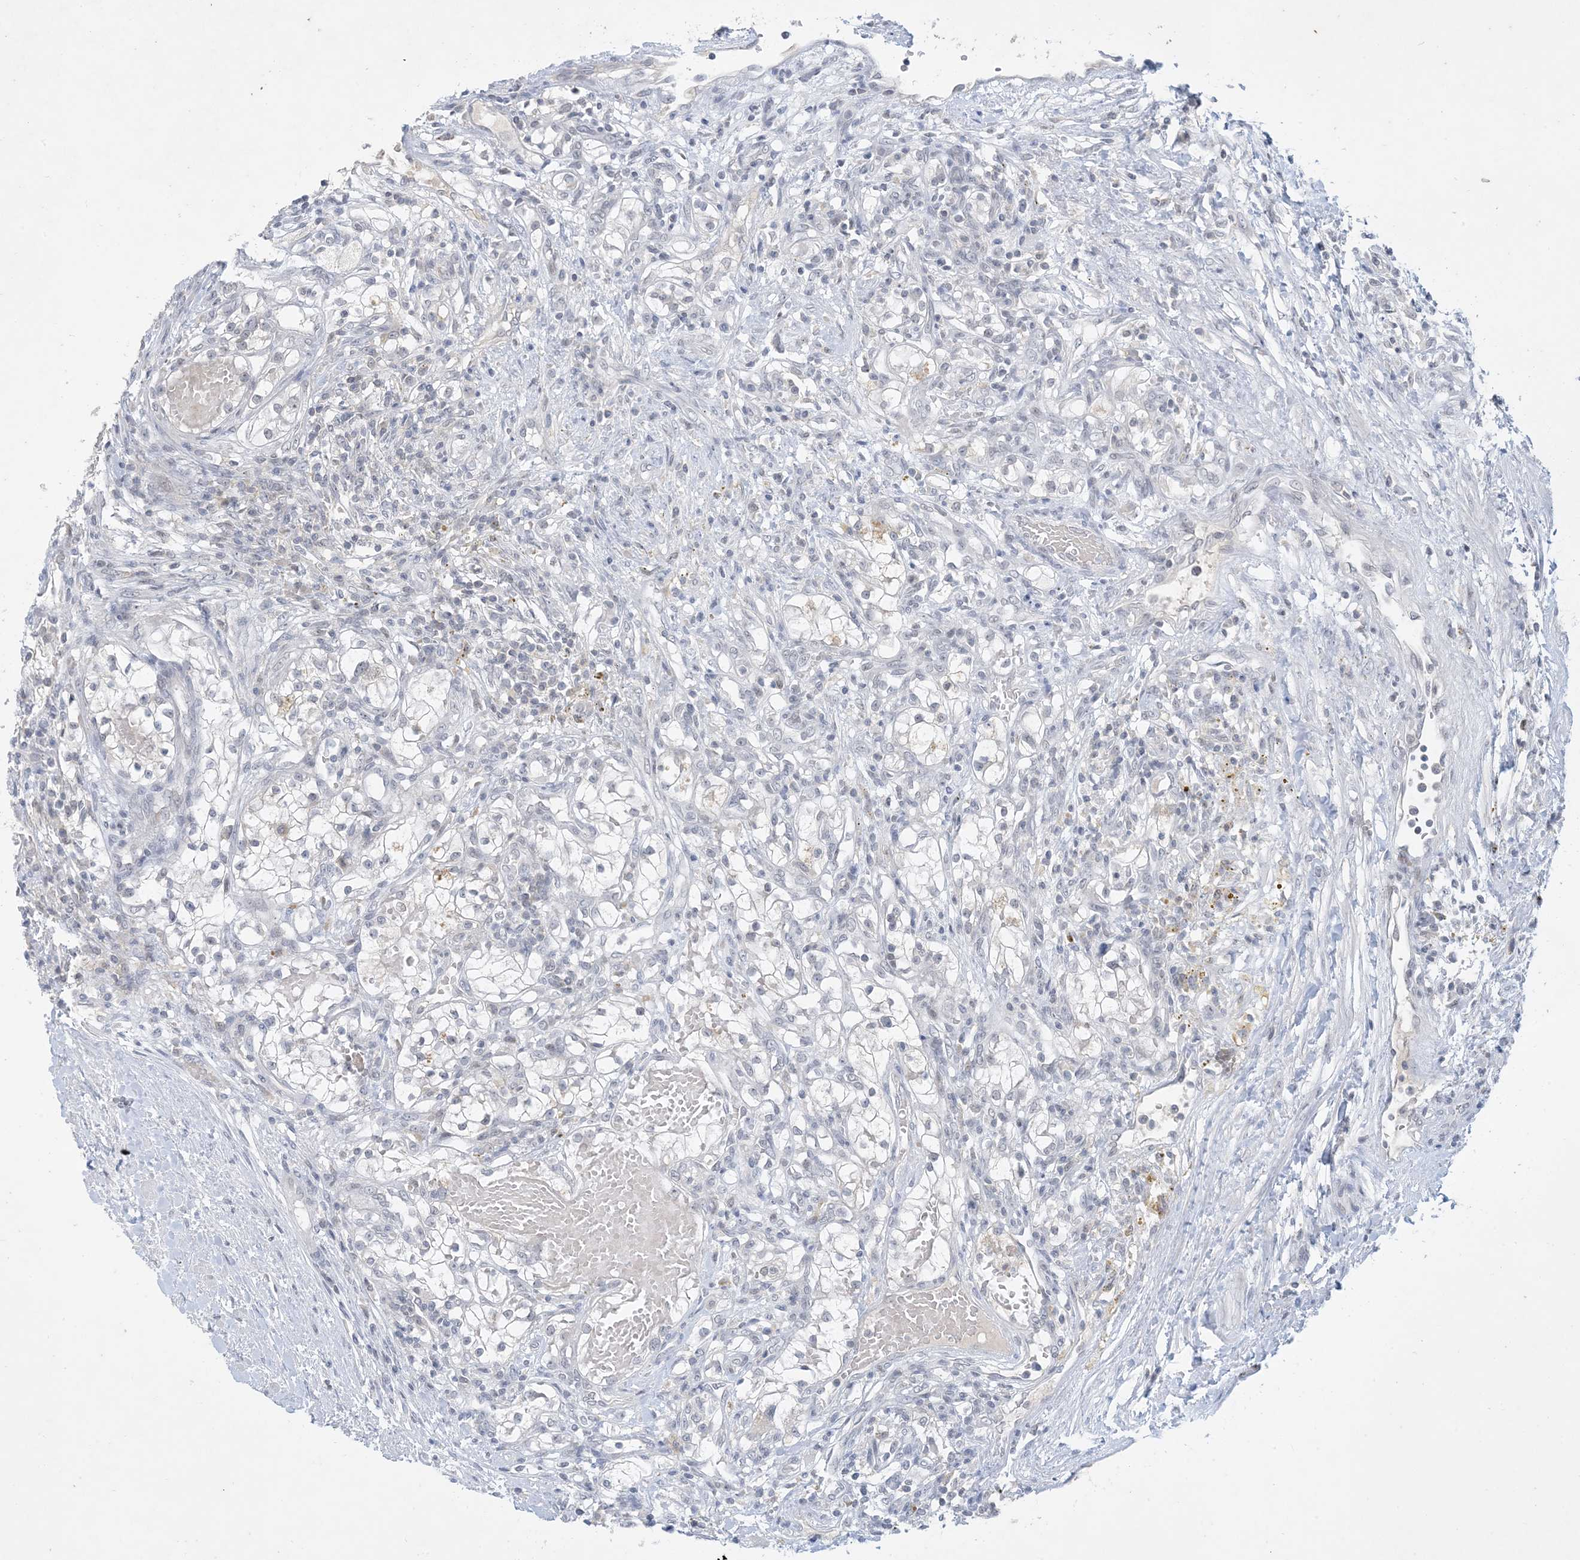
{"staining": {"intensity": "negative", "quantity": "none", "location": "none"}, "tissue": "renal cancer", "cell_type": "Tumor cells", "image_type": "cancer", "snomed": [{"axis": "morphology", "description": "Normal tissue, NOS"}, {"axis": "morphology", "description": "Adenocarcinoma, NOS"}, {"axis": "topography", "description": "Kidney"}], "caption": "DAB (3,3'-diaminobenzidine) immunohistochemical staining of renal cancer reveals no significant positivity in tumor cells.", "gene": "ZNF674", "patient": {"sex": "male", "age": 68}}